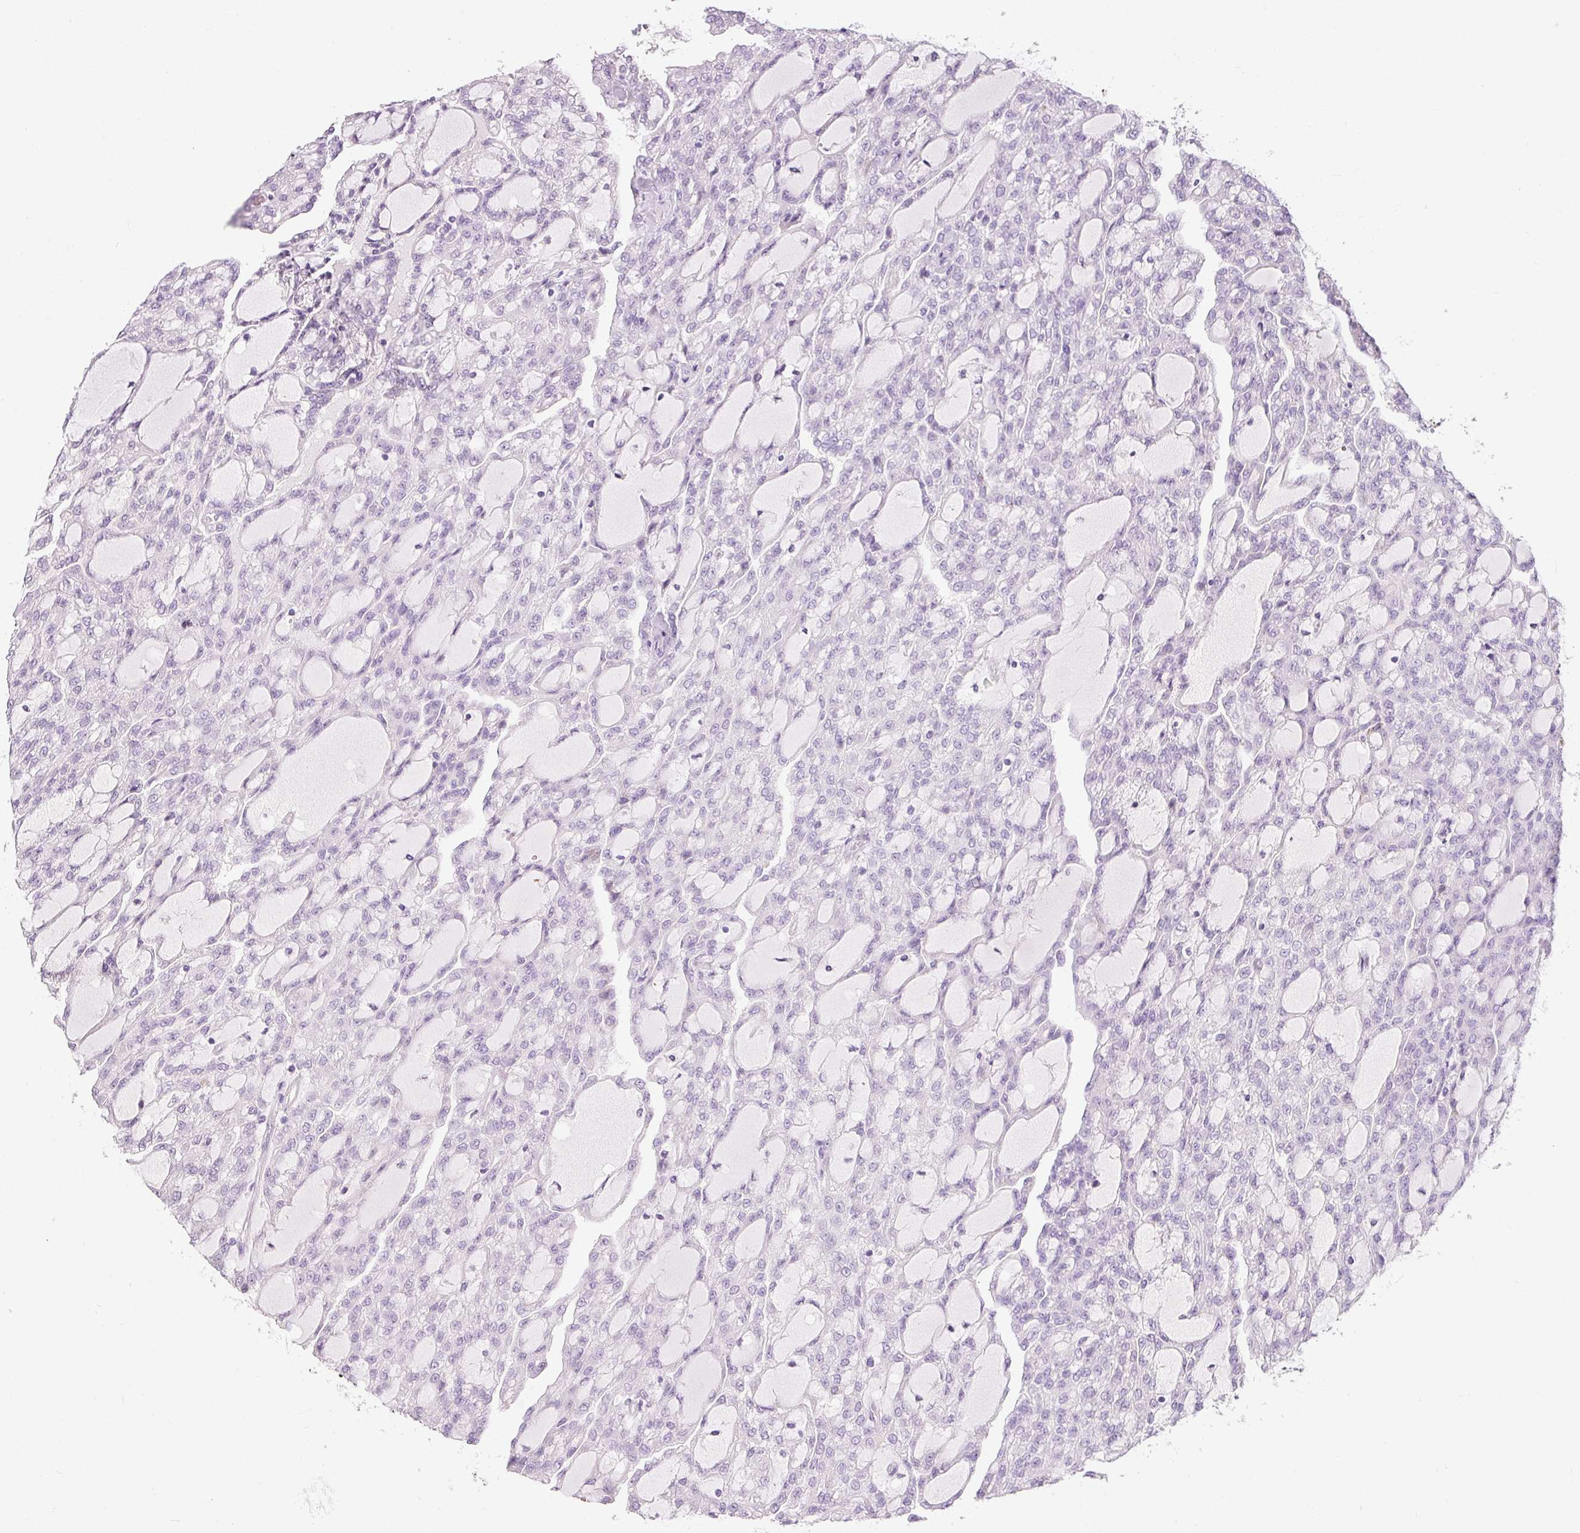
{"staining": {"intensity": "negative", "quantity": "none", "location": "none"}, "tissue": "renal cancer", "cell_type": "Tumor cells", "image_type": "cancer", "snomed": [{"axis": "morphology", "description": "Adenocarcinoma, NOS"}, {"axis": "topography", "description": "Kidney"}], "caption": "This is a image of IHC staining of renal adenocarcinoma, which shows no staining in tumor cells.", "gene": "DNM1", "patient": {"sex": "male", "age": 63}}